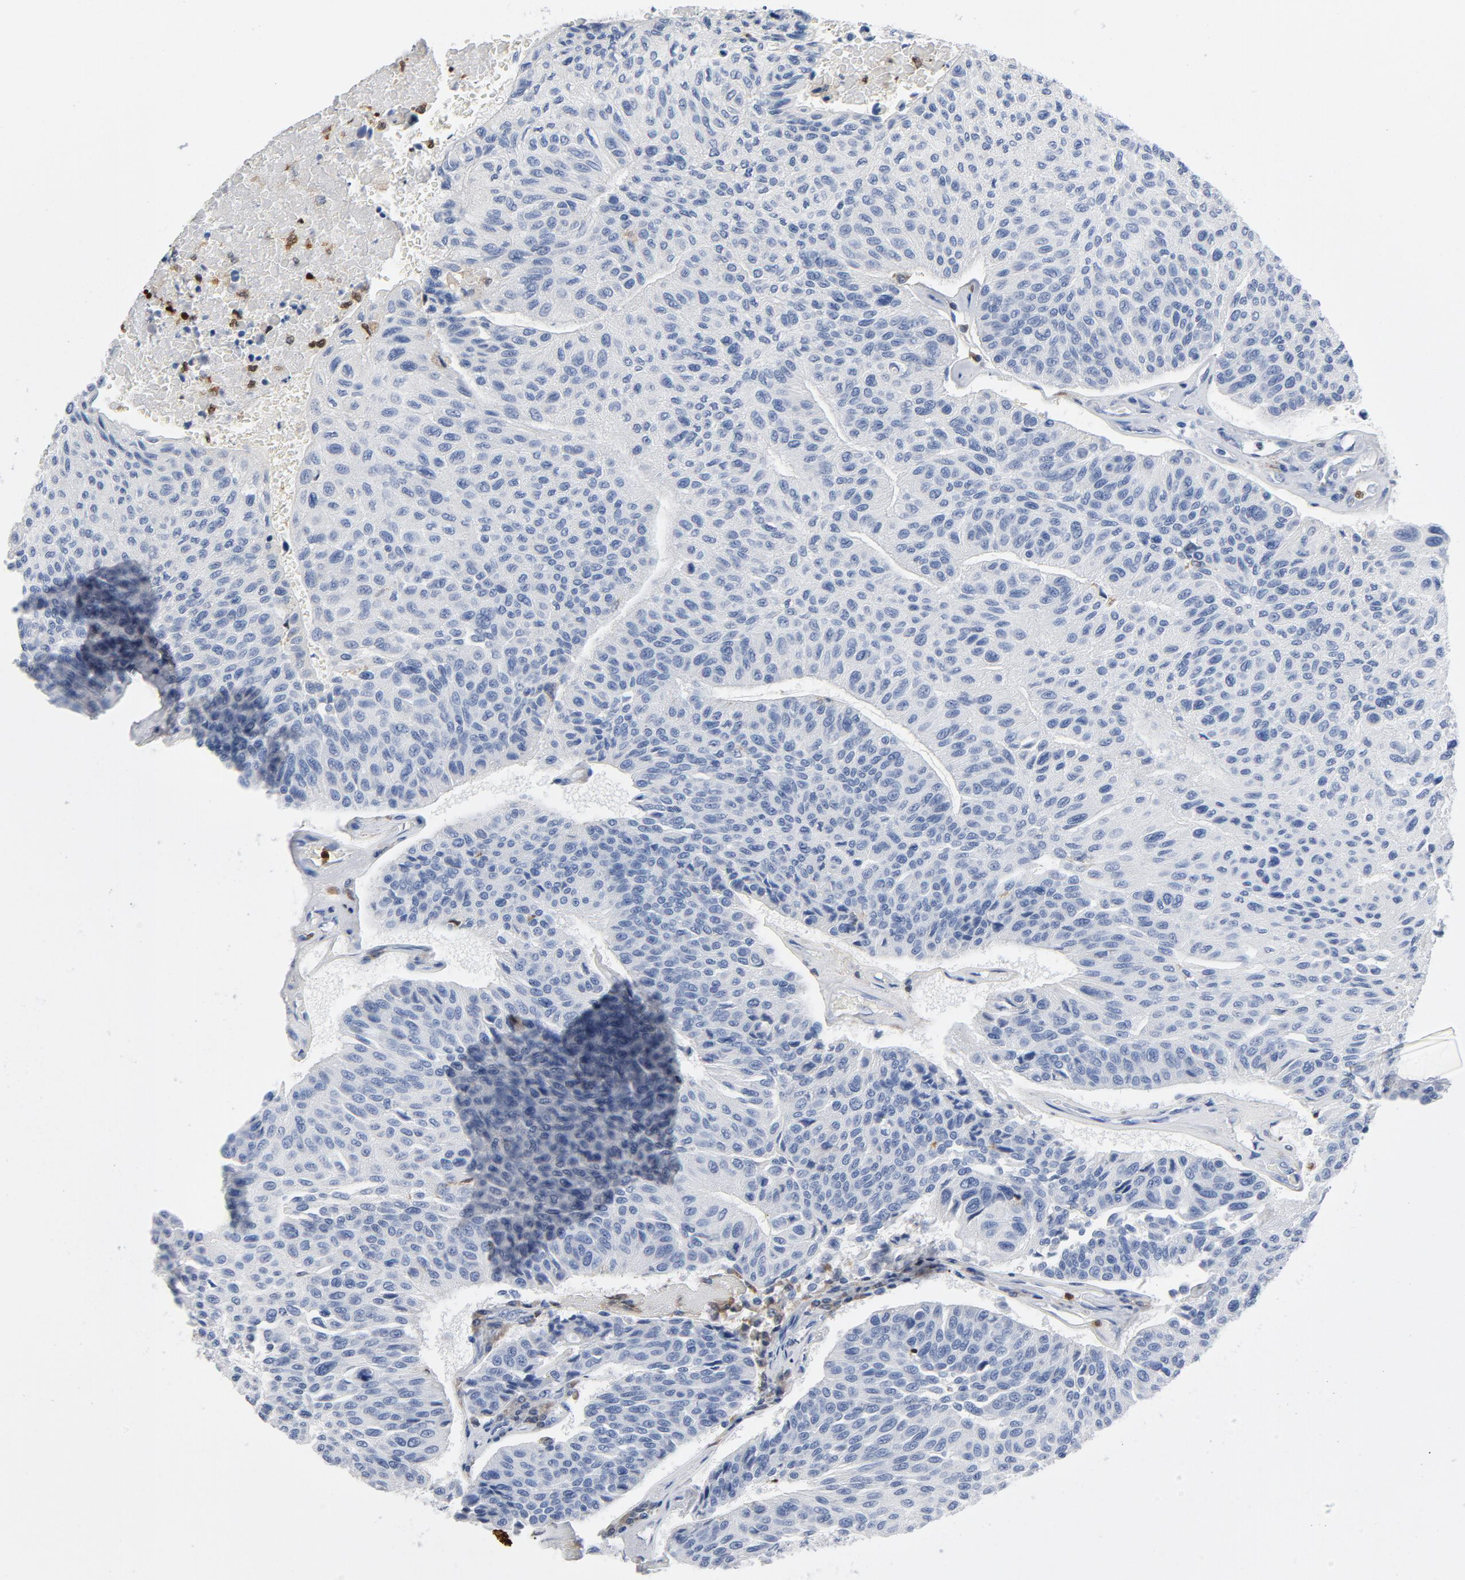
{"staining": {"intensity": "negative", "quantity": "none", "location": "none"}, "tissue": "urothelial cancer", "cell_type": "Tumor cells", "image_type": "cancer", "snomed": [{"axis": "morphology", "description": "Urothelial carcinoma, High grade"}, {"axis": "topography", "description": "Urinary bladder"}], "caption": "This is a micrograph of immunohistochemistry staining of urothelial carcinoma (high-grade), which shows no staining in tumor cells. The staining is performed using DAB (3,3'-diaminobenzidine) brown chromogen with nuclei counter-stained in using hematoxylin.", "gene": "NCF1", "patient": {"sex": "male", "age": 66}}